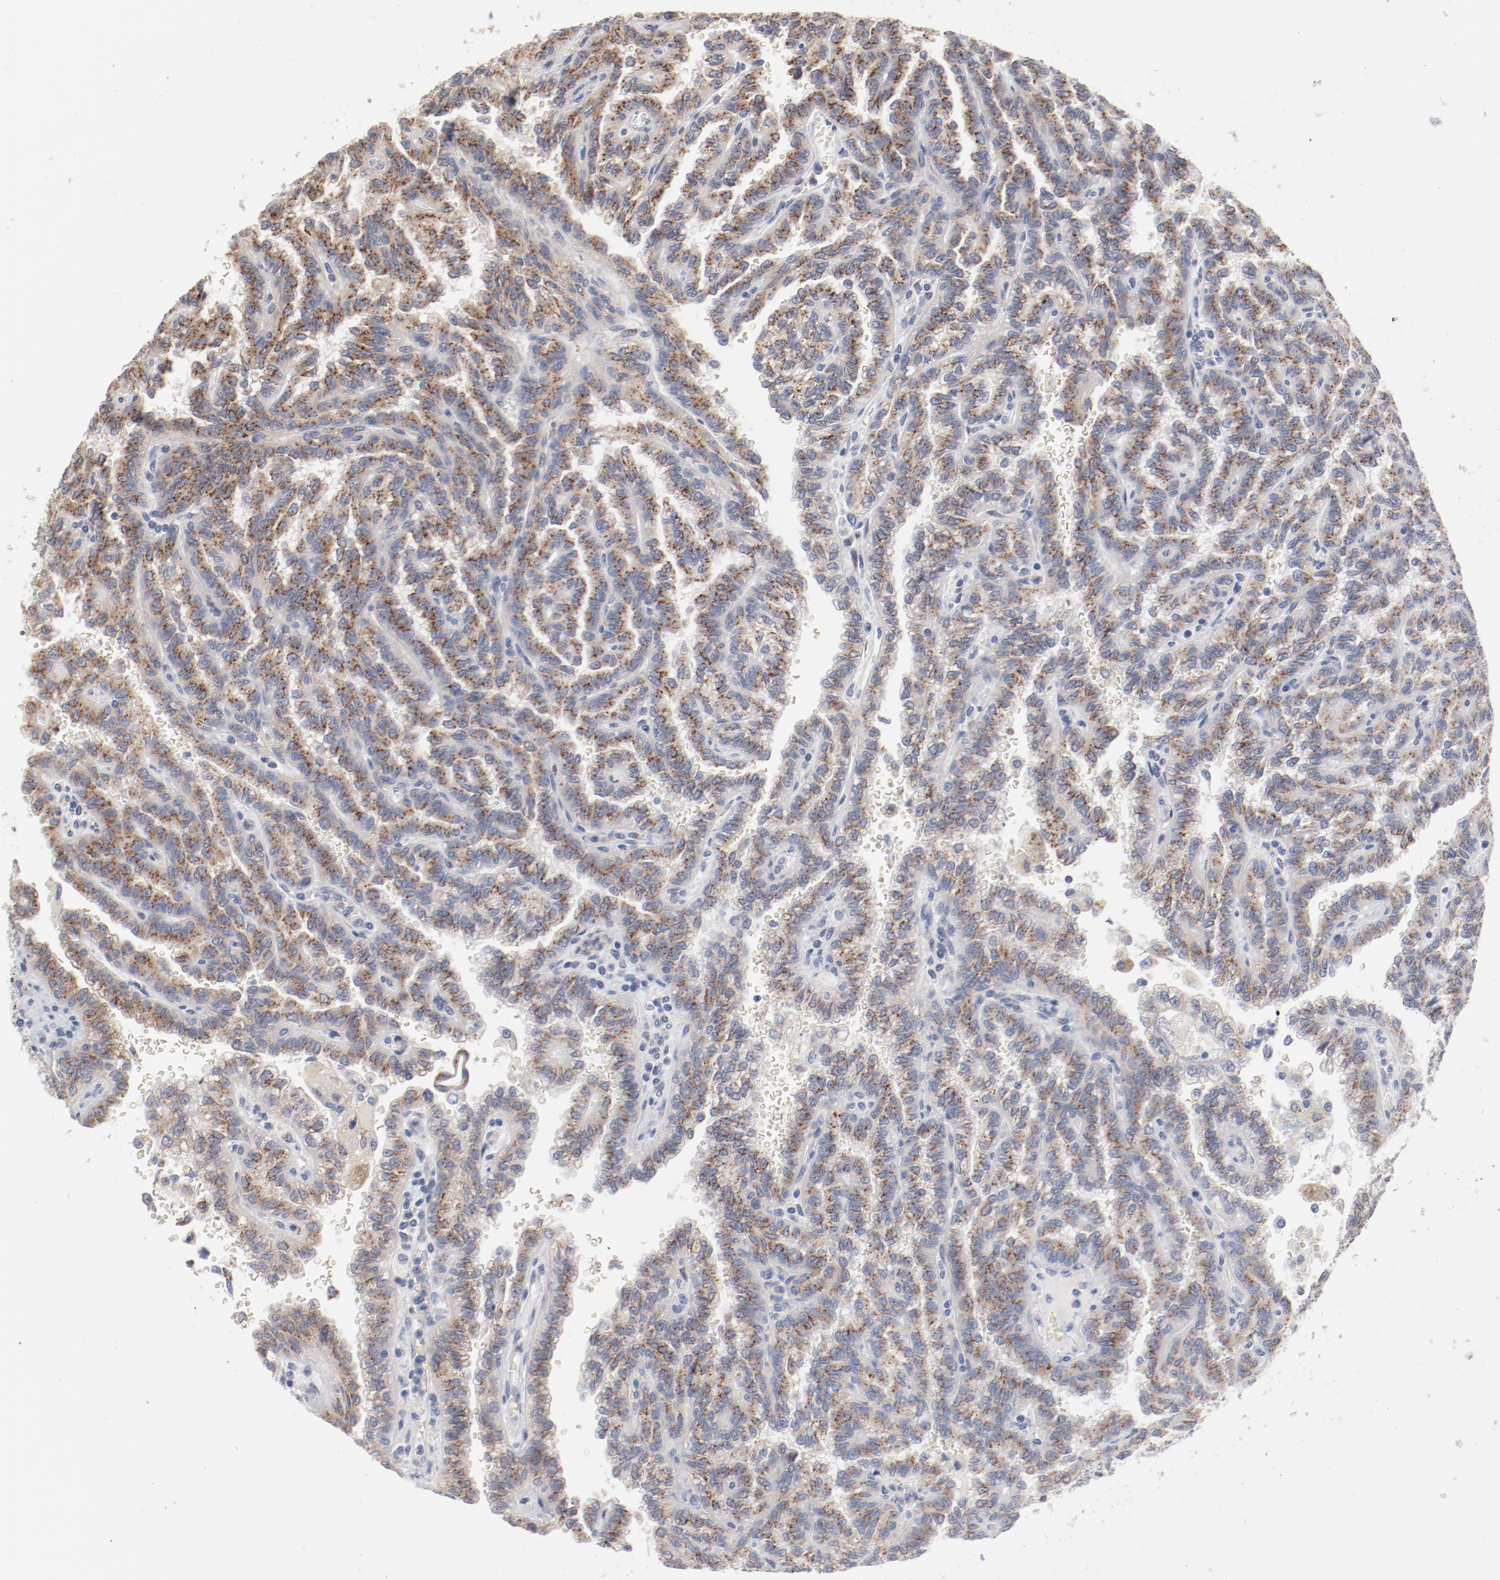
{"staining": {"intensity": "moderate", "quantity": ">75%", "location": "cytoplasmic/membranous"}, "tissue": "renal cancer", "cell_type": "Tumor cells", "image_type": "cancer", "snomed": [{"axis": "morphology", "description": "Inflammation, NOS"}, {"axis": "morphology", "description": "Adenocarcinoma, NOS"}, {"axis": "topography", "description": "Kidney"}], "caption": "Renal adenocarcinoma tissue reveals moderate cytoplasmic/membranous staining in approximately >75% of tumor cells", "gene": "AK7", "patient": {"sex": "male", "age": 68}}